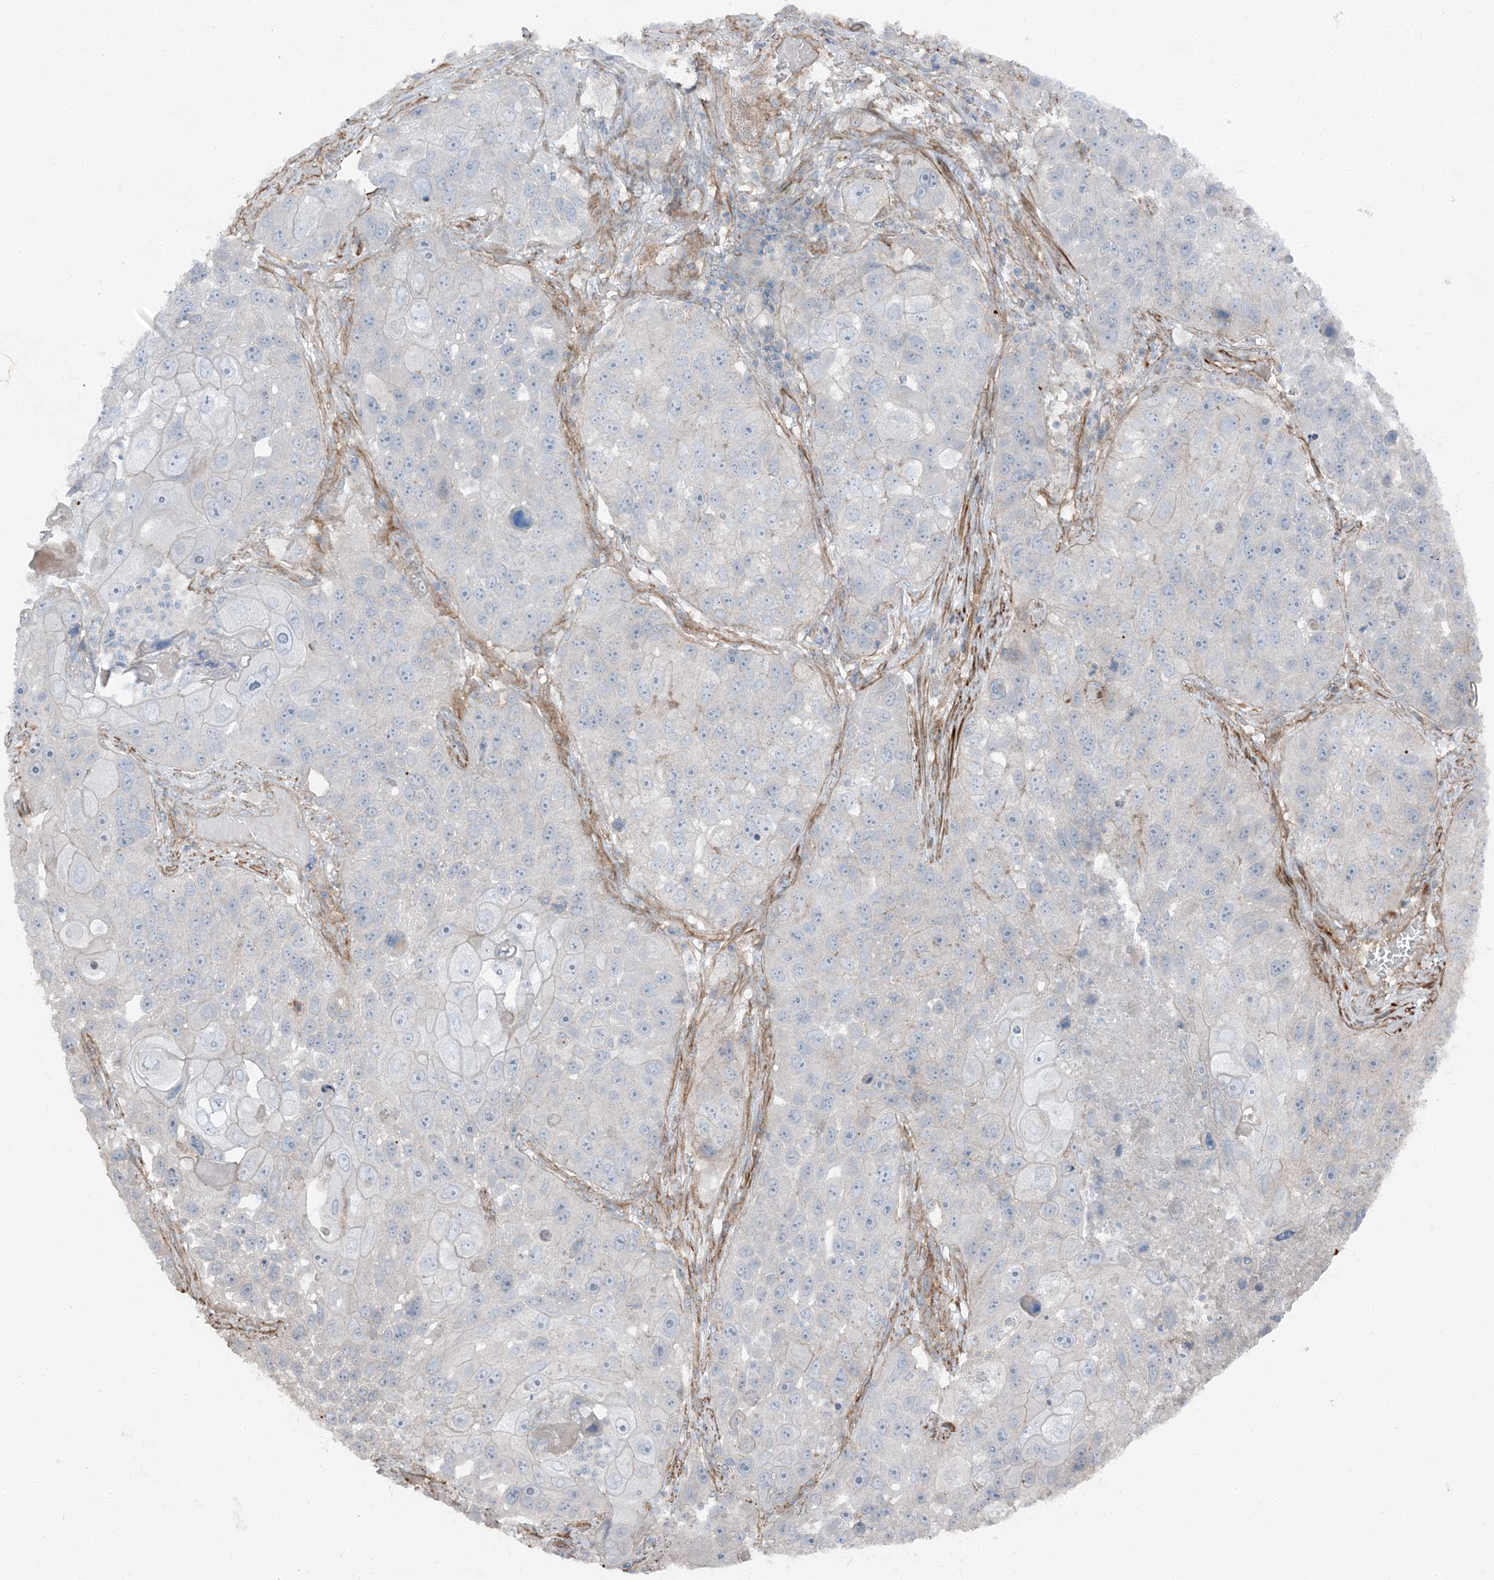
{"staining": {"intensity": "negative", "quantity": "none", "location": "none"}, "tissue": "lung cancer", "cell_type": "Tumor cells", "image_type": "cancer", "snomed": [{"axis": "morphology", "description": "Squamous cell carcinoma, NOS"}, {"axis": "topography", "description": "Lung"}], "caption": "DAB (3,3'-diaminobenzidine) immunohistochemical staining of squamous cell carcinoma (lung) reveals no significant expression in tumor cells. (DAB (3,3'-diaminobenzidine) IHC, high magnification).", "gene": "ZFP90", "patient": {"sex": "male", "age": 61}}